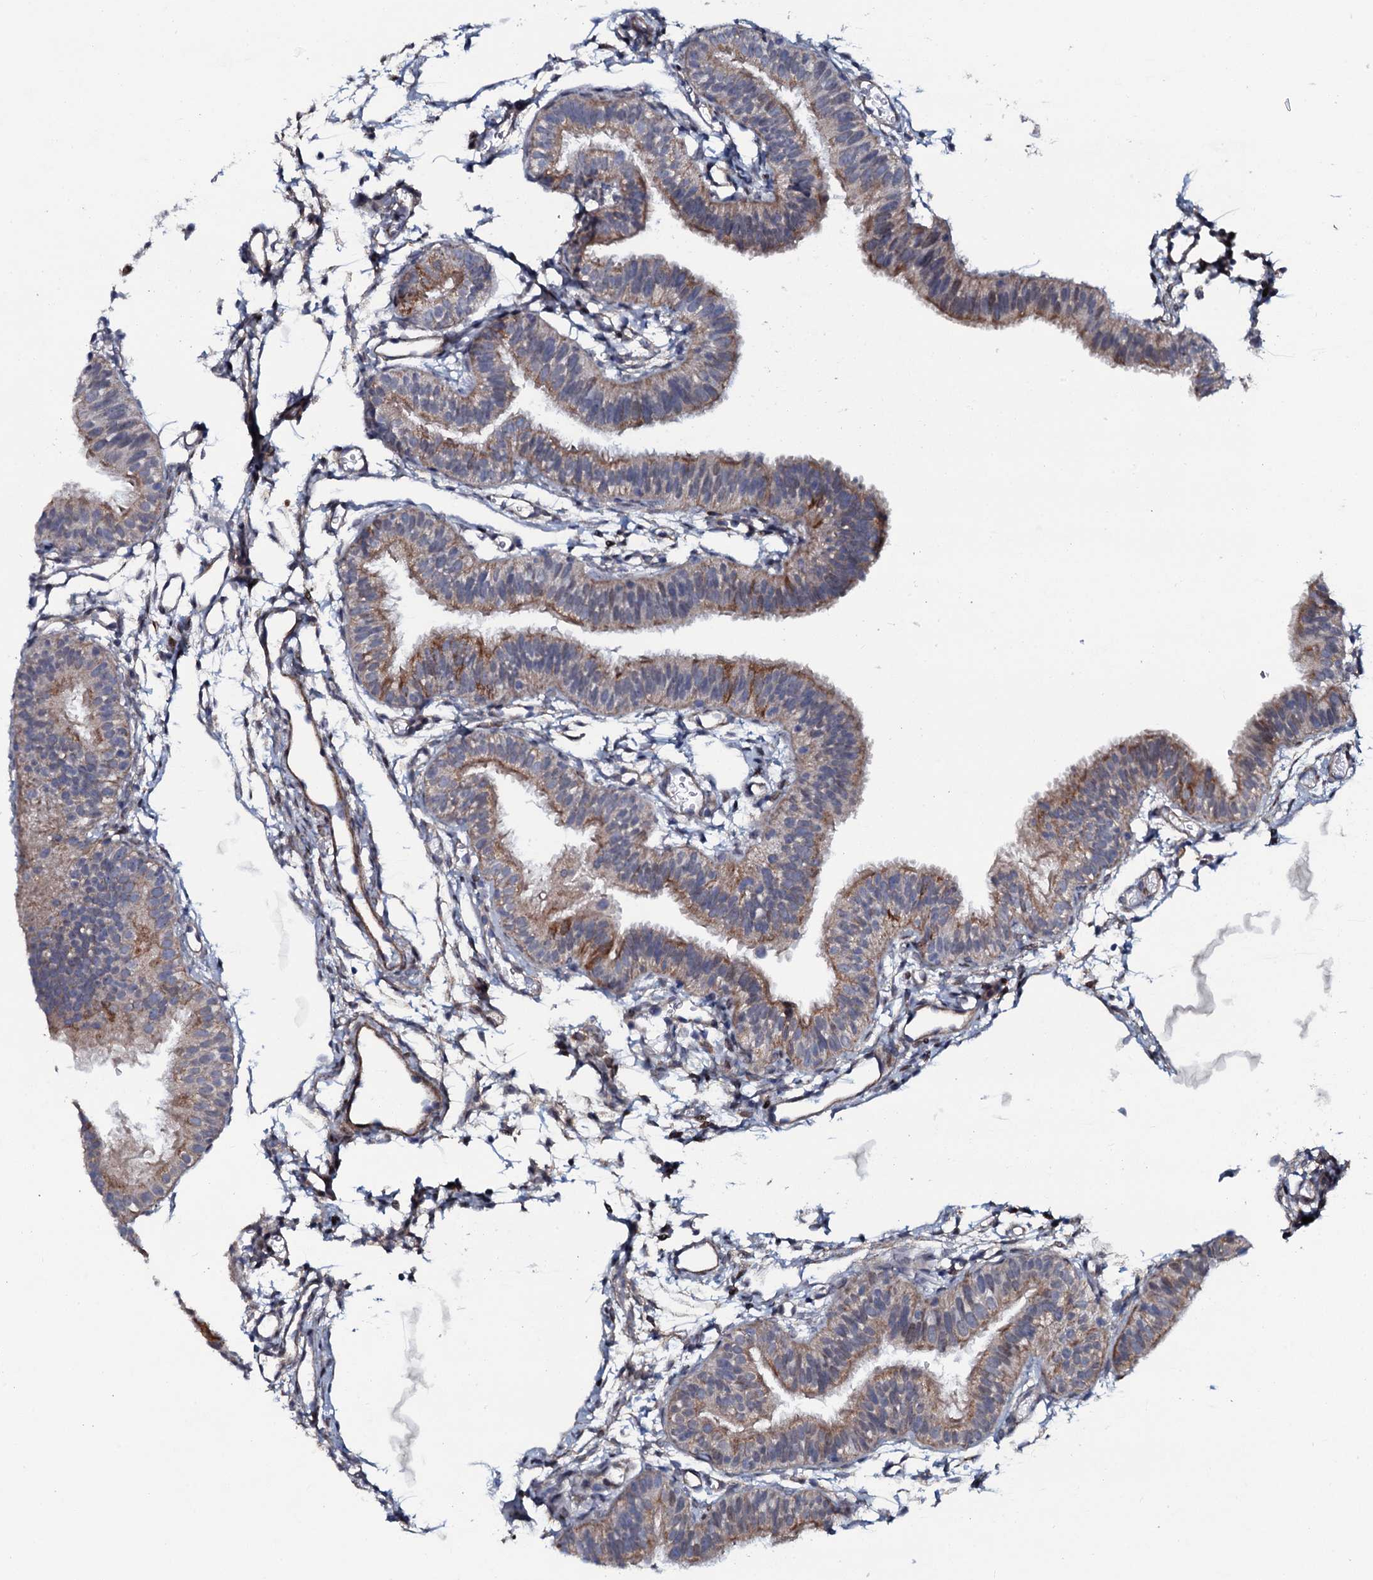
{"staining": {"intensity": "moderate", "quantity": "<25%", "location": "cytoplasmic/membranous"}, "tissue": "fallopian tube", "cell_type": "Glandular cells", "image_type": "normal", "snomed": [{"axis": "morphology", "description": "Normal tissue, NOS"}, {"axis": "topography", "description": "Fallopian tube"}], "caption": "The immunohistochemical stain shows moderate cytoplasmic/membranous positivity in glandular cells of normal fallopian tube. (Stains: DAB in brown, nuclei in blue, Microscopy: brightfield microscopy at high magnification).", "gene": "KCTD4", "patient": {"sex": "female", "age": 35}}